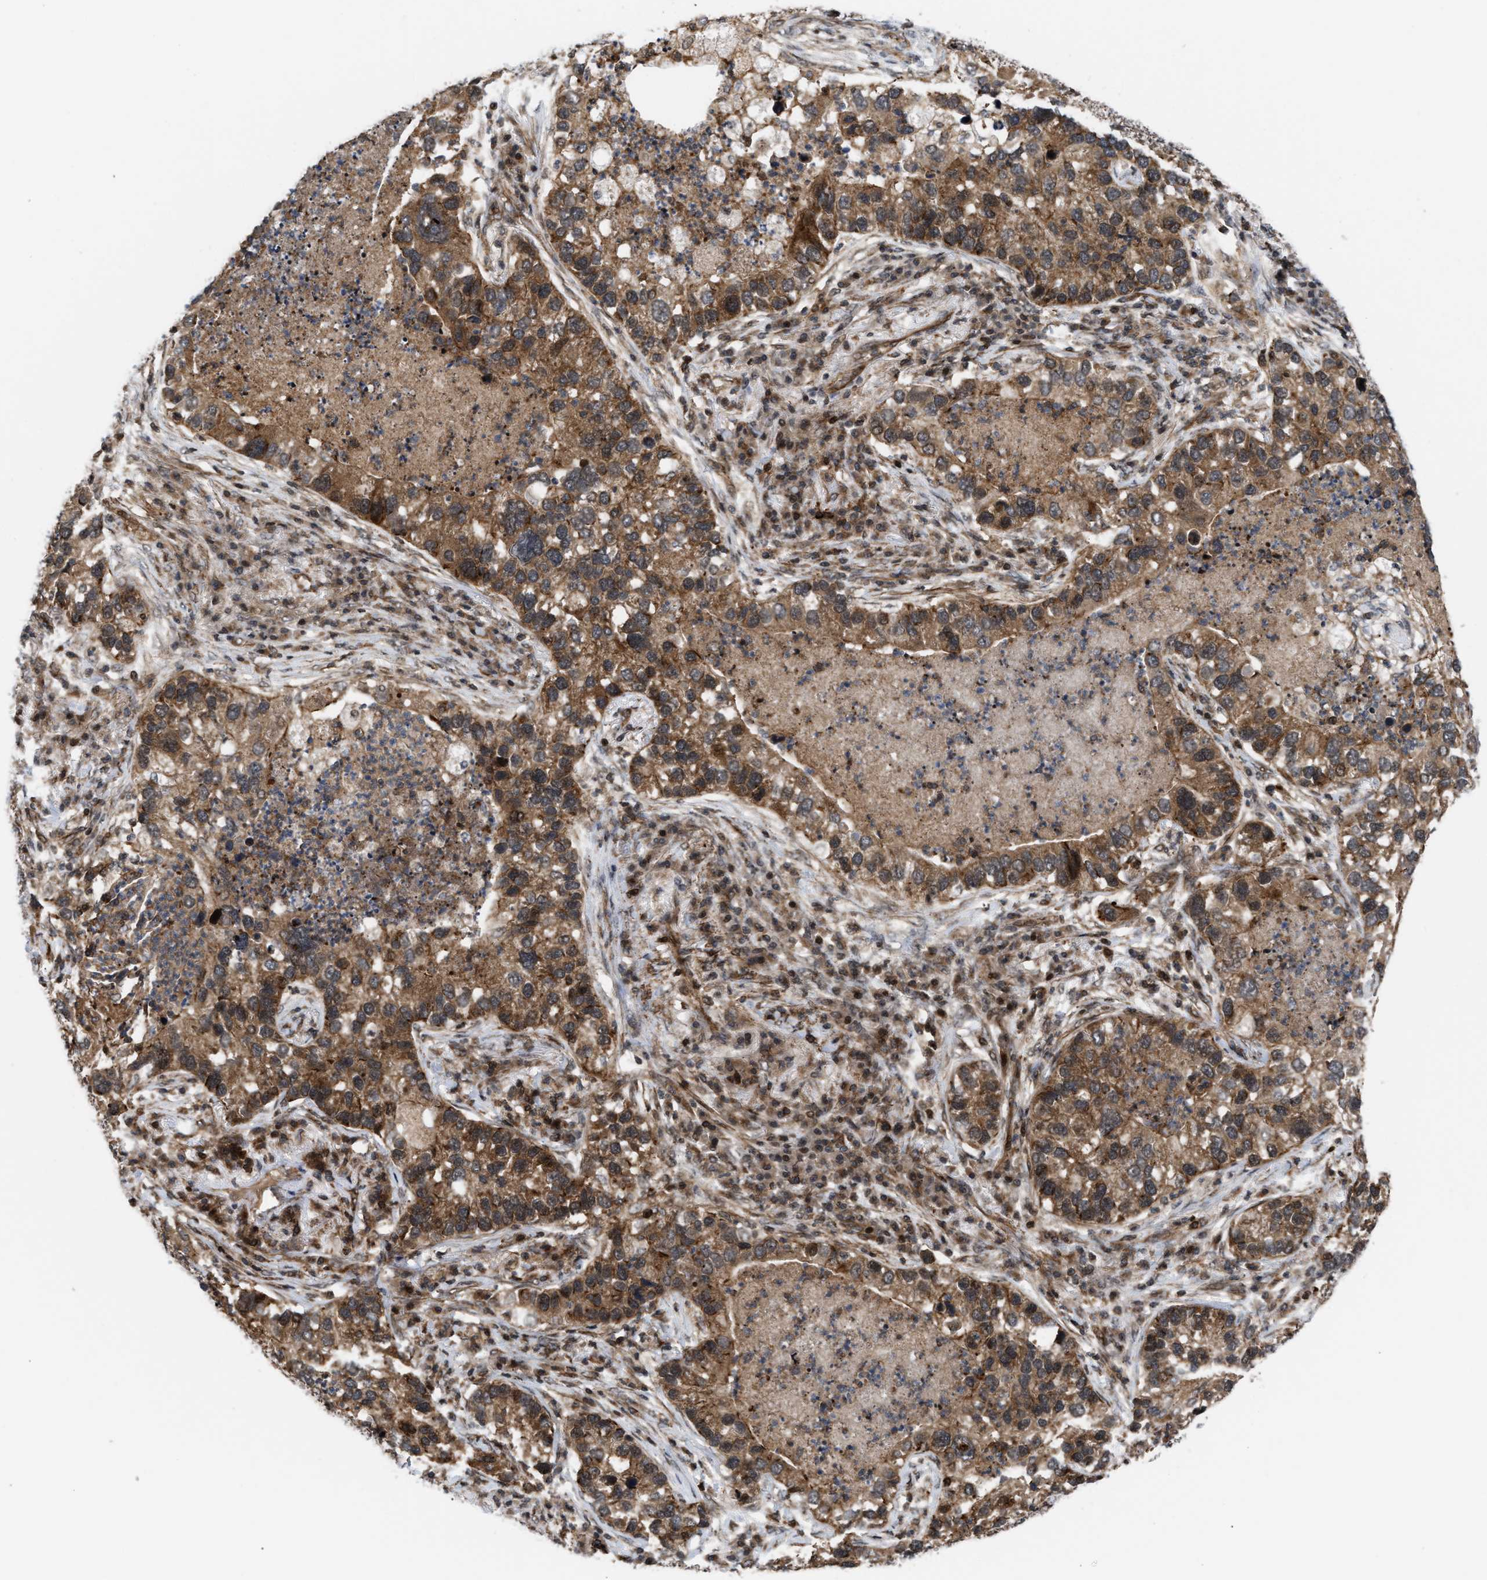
{"staining": {"intensity": "moderate", "quantity": ">75%", "location": "cytoplasmic/membranous,nuclear"}, "tissue": "lung cancer", "cell_type": "Tumor cells", "image_type": "cancer", "snomed": [{"axis": "morphology", "description": "Normal tissue, NOS"}, {"axis": "morphology", "description": "Adenocarcinoma, NOS"}, {"axis": "topography", "description": "Bronchus"}, {"axis": "topography", "description": "Lung"}], "caption": "This is an image of immunohistochemistry (IHC) staining of lung cancer, which shows moderate positivity in the cytoplasmic/membranous and nuclear of tumor cells.", "gene": "STAU2", "patient": {"sex": "male", "age": 54}}